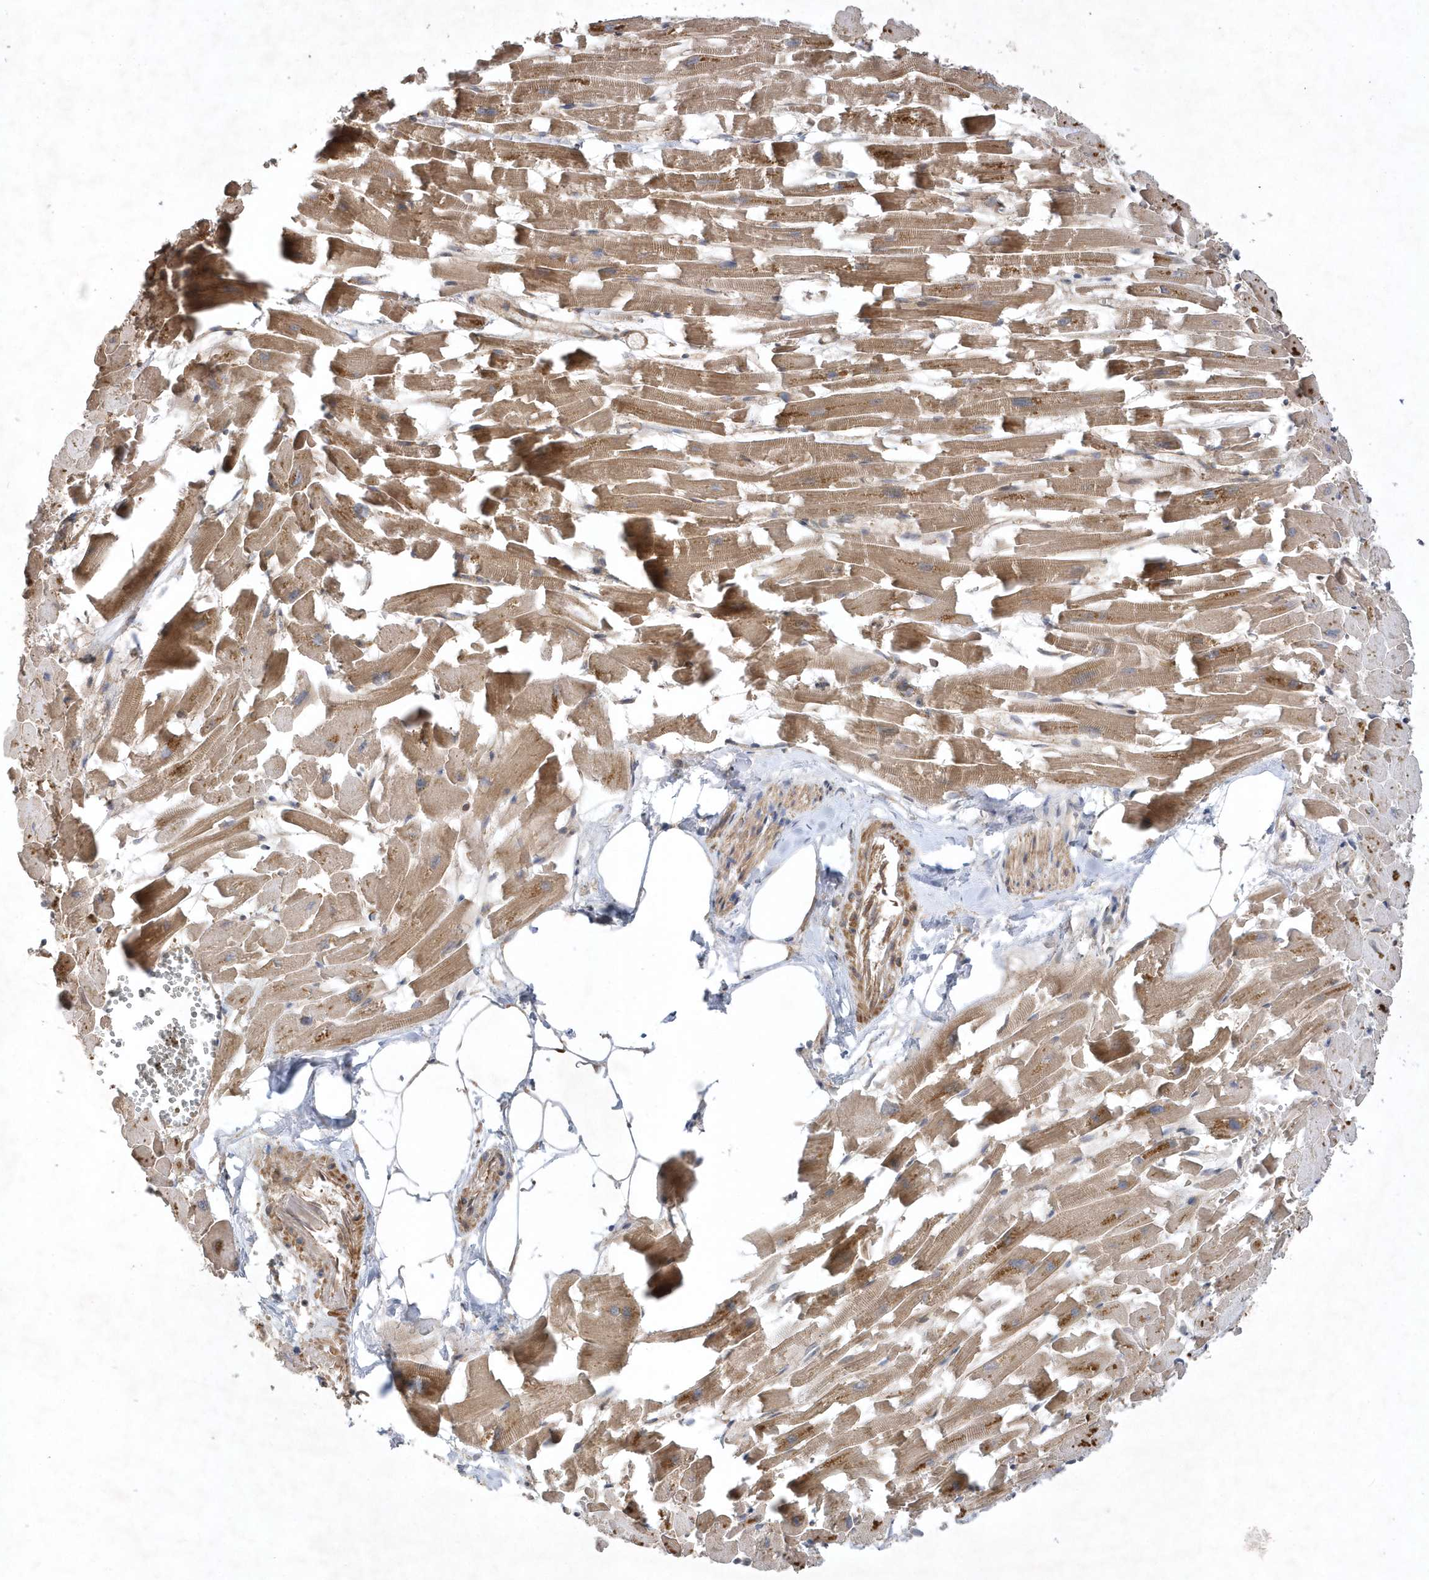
{"staining": {"intensity": "moderate", "quantity": ">75%", "location": "cytoplasmic/membranous"}, "tissue": "heart muscle", "cell_type": "Cardiomyocytes", "image_type": "normal", "snomed": [{"axis": "morphology", "description": "Normal tissue, NOS"}, {"axis": "topography", "description": "Heart"}], "caption": "Human heart muscle stained for a protein (brown) exhibits moderate cytoplasmic/membranous positive positivity in about >75% of cardiomyocytes.", "gene": "GFM2", "patient": {"sex": "female", "age": 64}}